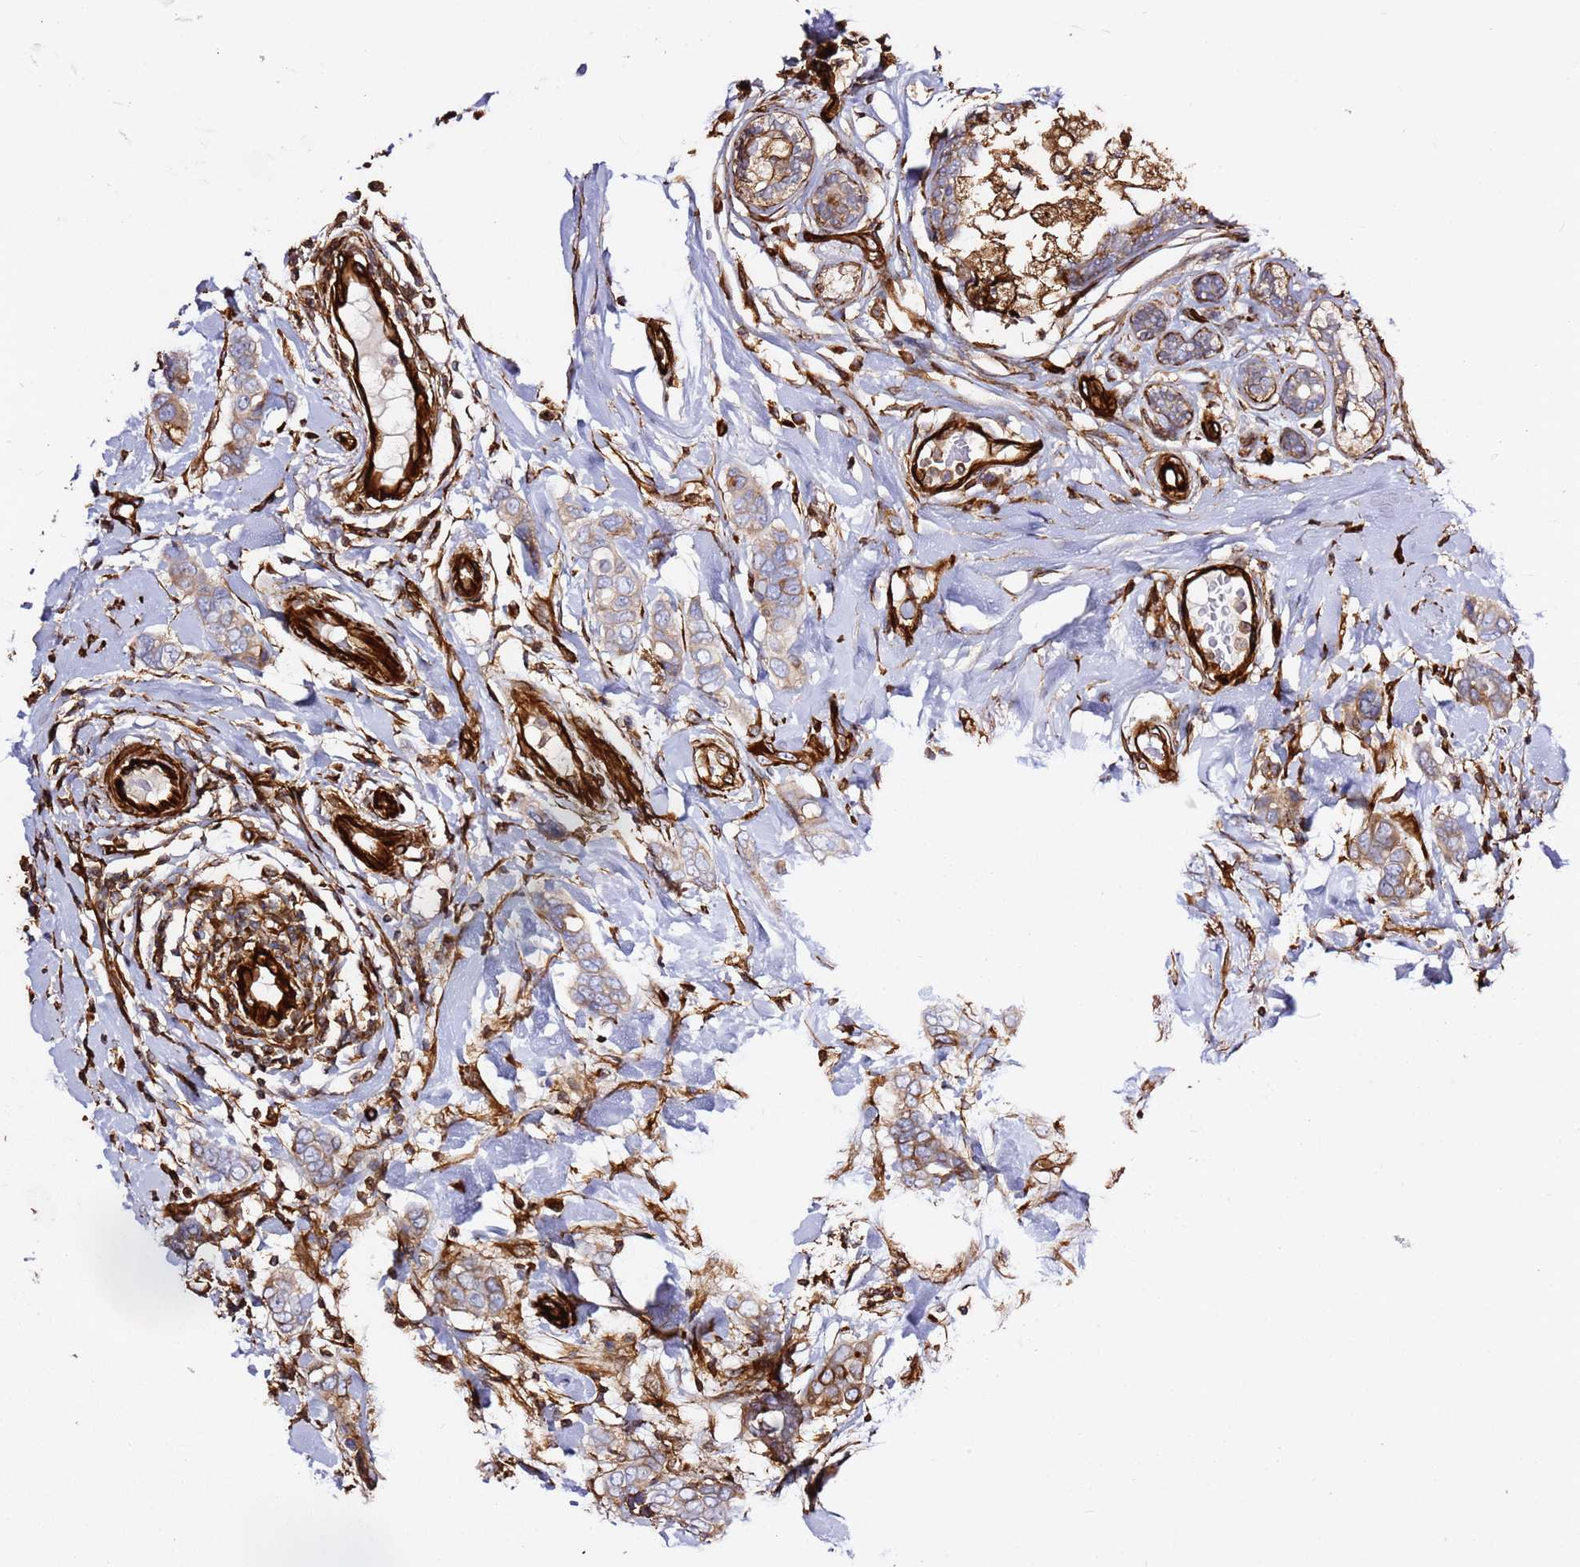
{"staining": {"intensity": "weak", "quantity": ">75%", "location": "cytoplasmic/membranous"}, "tissue": "breast cancer", "cell_type": "Tumor cells", "image_type": "cancer", "snomed": [{"axis": "morphology", "description": "Lobular carcinoma"}, {"axis": "topography", "description": "Breast"}], "caption": "Lobular carcinoma (breast) tissue exhibits weak cytoplasmic/membranous expression in about >75% of tumor cells, visualized by immunohistochemistry. The staining is performed using DAB brown chromogen to label protein expression. The nuclei are counter-stained blue using hematoxylin.", "gene": "MRGPRE", "patient": {"sex": "female", "age": 51}}